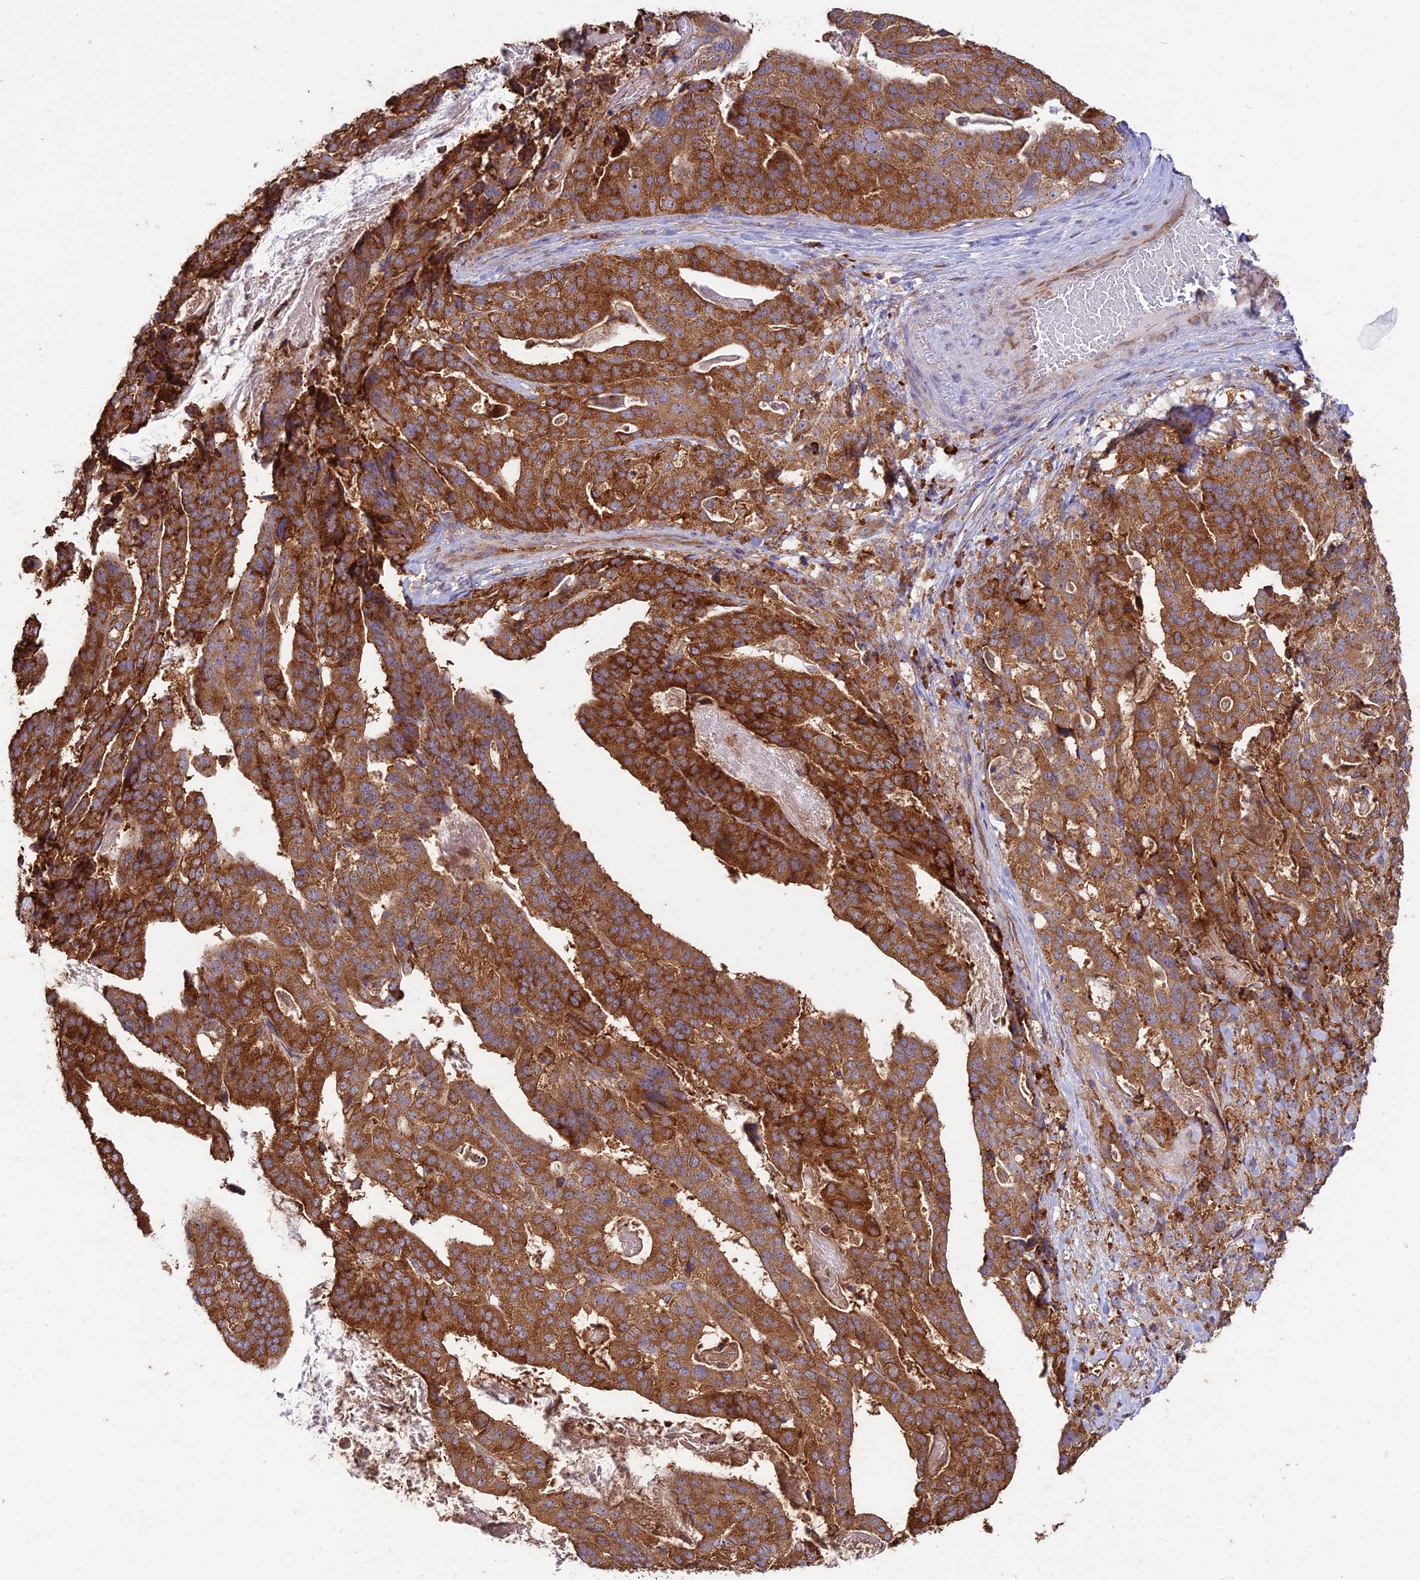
{"staining": {"intensity": "strong", "quantity": ">75%", "location": "cytoplasmic/membranous"}, "tissue": "stomach cancer", "cell_type": "Tumor cells", "image_type": "cancer", "snomed": [{"axis": "morphology", "description": "Adenocarcinoma, NOS"}, {"axis": "topography", "description": "Stomach"}], "caption": "Immunohistochemical staining of human adenocarcinoma (stomach) shows high levels of strong cytoplasmic/membranous protein staining in about >75% of tumor cells.", "gene": "NXNL2", "patient": {"sex": "male", "age": 48}}